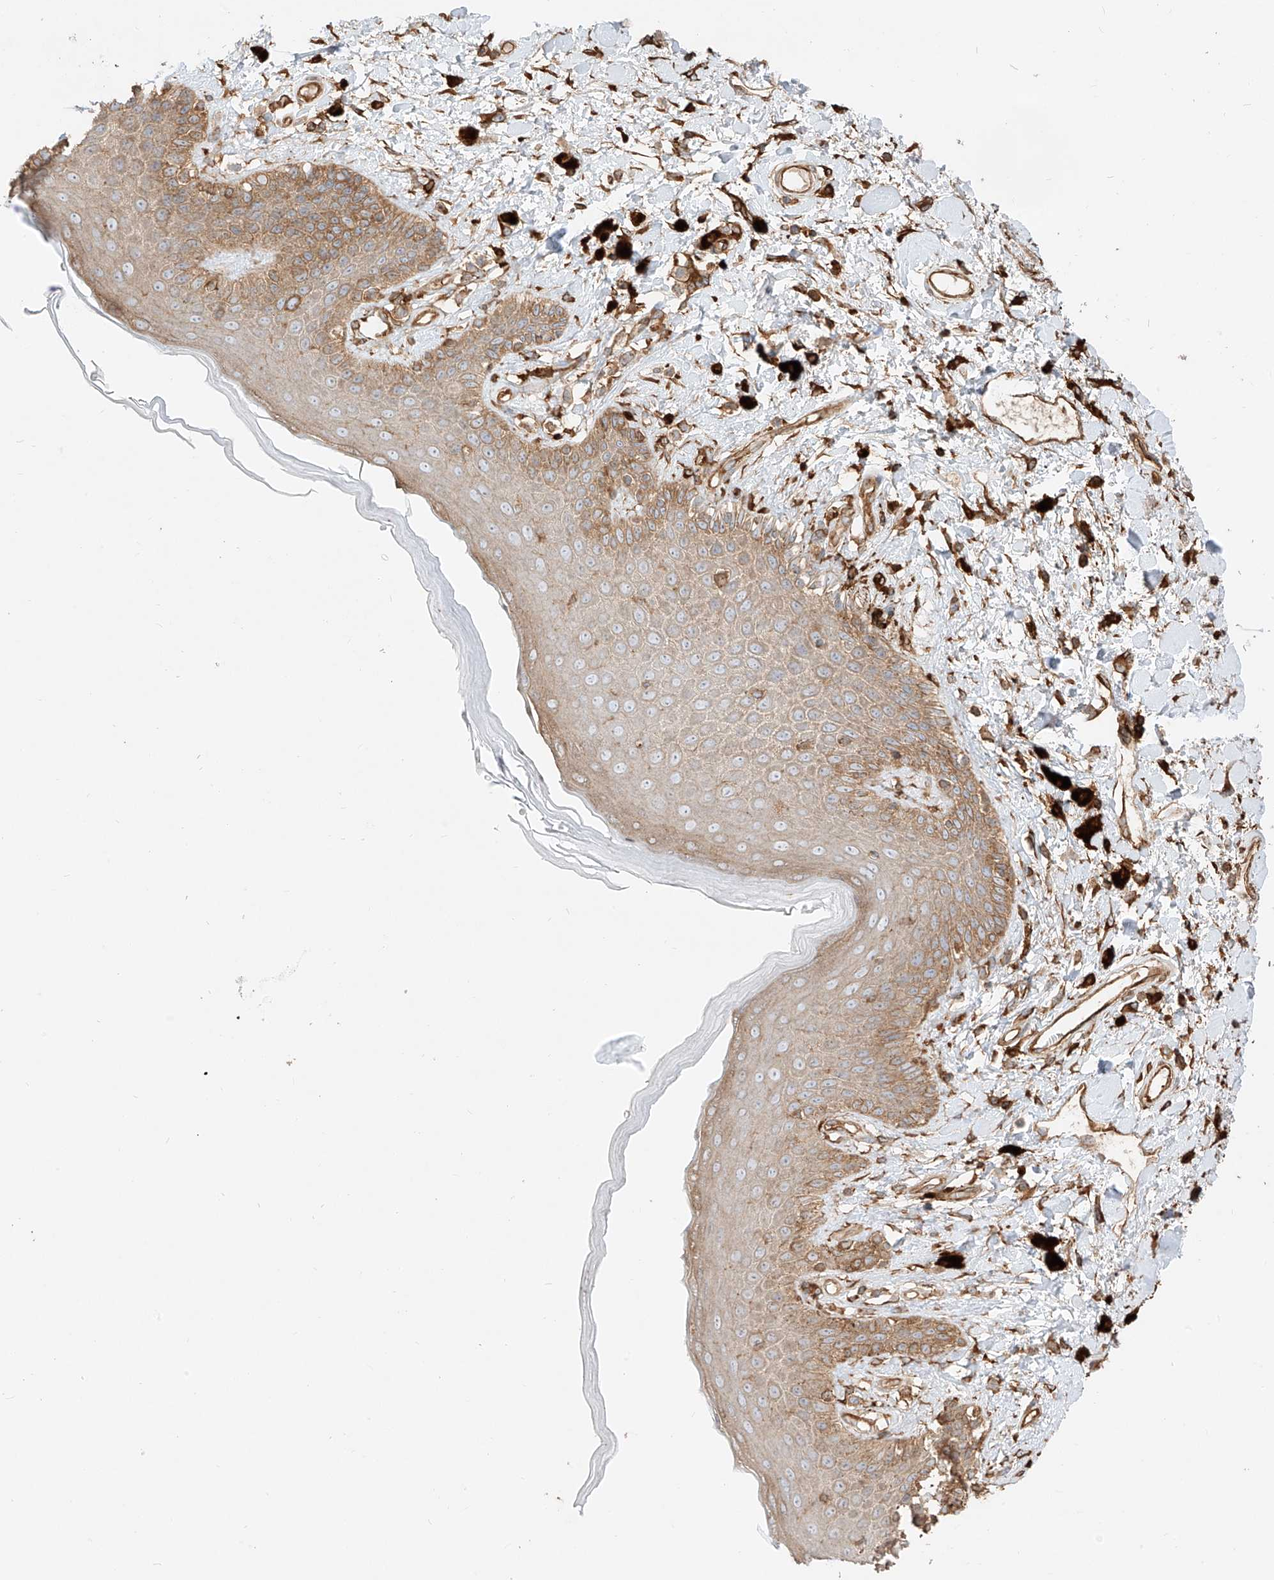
{"staining": {"intensity": "moderate", "quantity": ">75%", "location": "cytoplasmic/membranous"}, "tissue": "skin", "cell_type": "Epidermal cells", "image_type": "normal", "snomed": [{"axis": "morphology", "description": "Normal tissue, NOS"}, {"axis": "topography", "description": "Anal"}], "caption": "A brown stain shows moderate cytoplasmic/membranous staining of a protein in epidermal cells of normal skin. The protein of interest is stained brown, and the nuclei are stained in blue (DAB IHC with brightfield microscopy, high magnification).", "gene": "SNX9", "patient": {"sex": "female", "age": 78}}